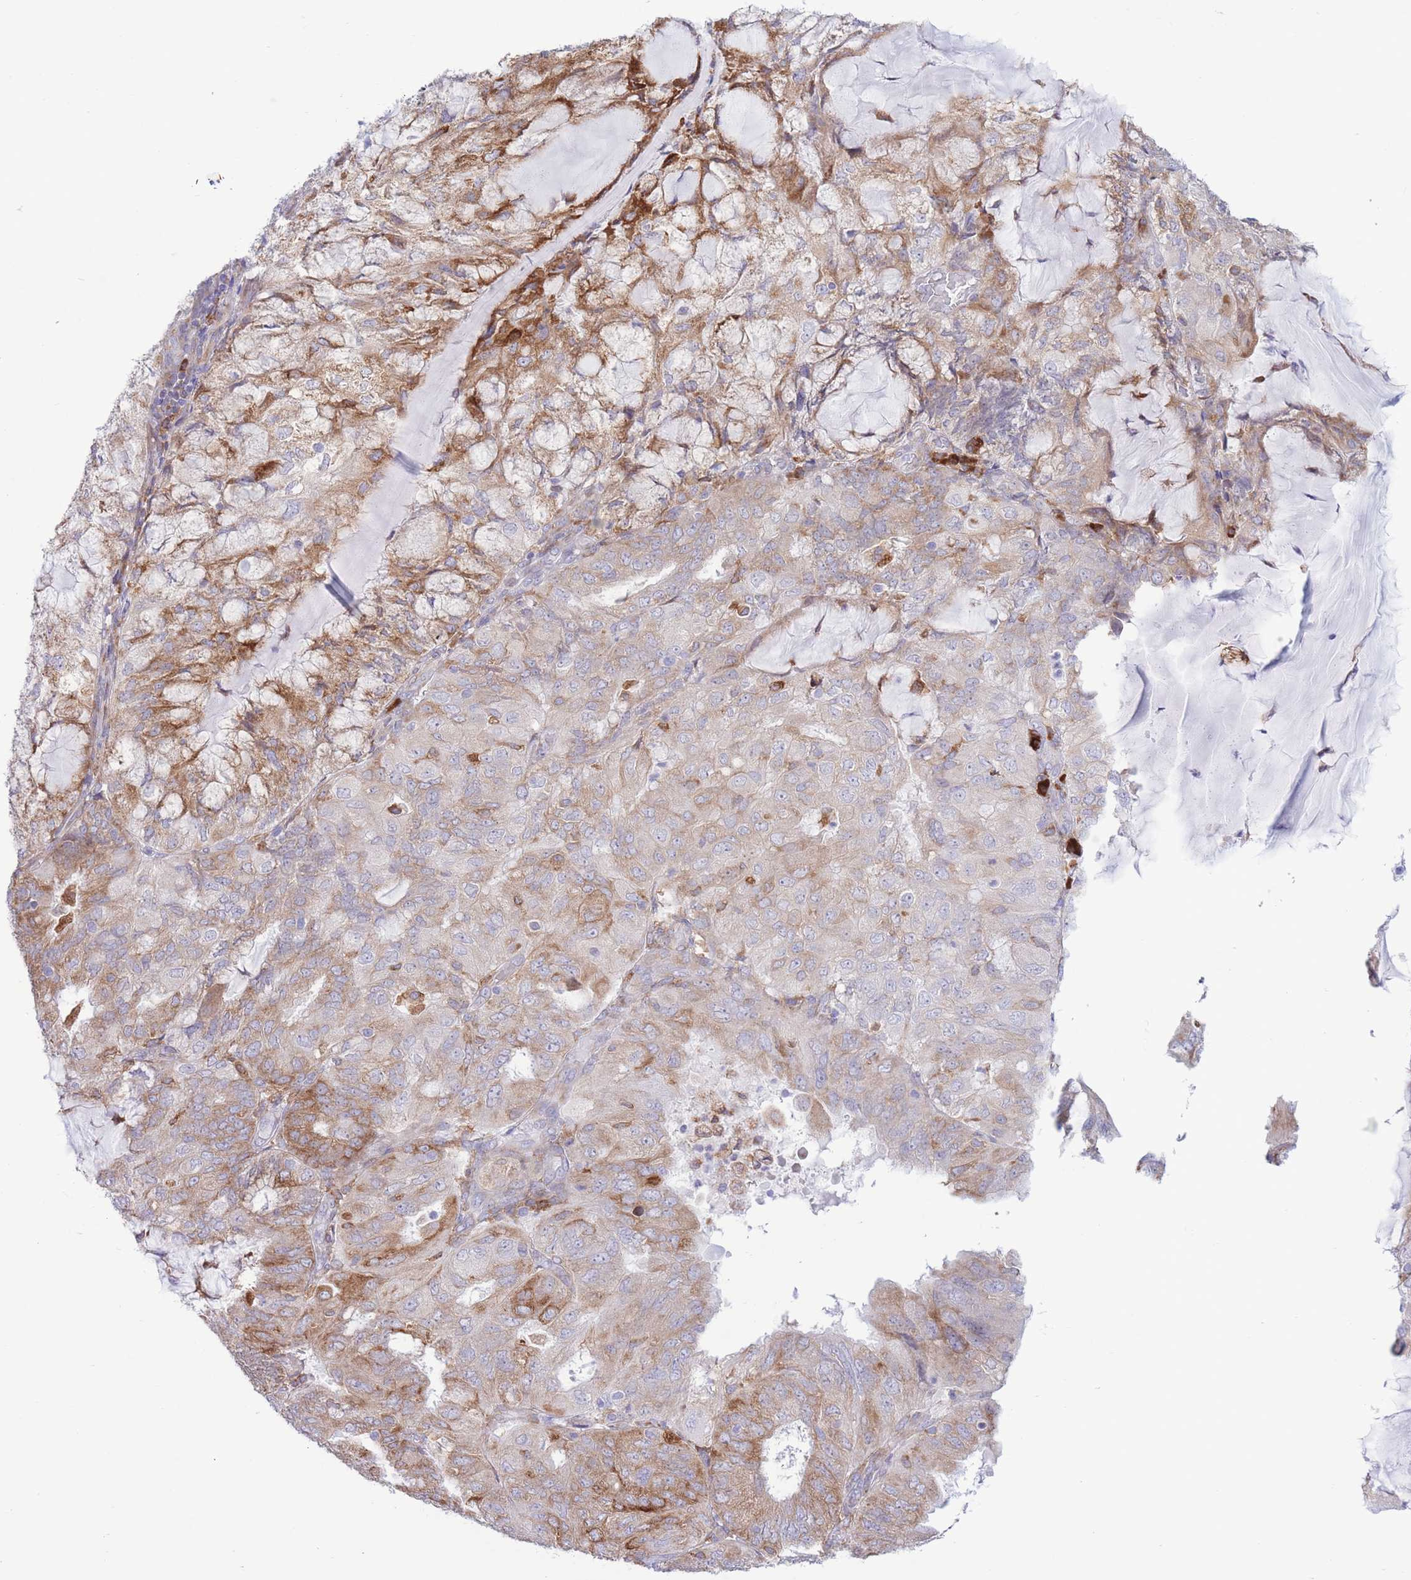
{"staining": {"intensity": "moderate", "quantity": ">75%", "location": "cytoplasmic/membranous"}, "tissue": "endometrial cancer", "cell_type": "Tumor cells", "image_type": "cancer", "snomed": [{"axis": "morphology", "description": "Adenocarcinoma, NOS"}, {"axis": "topography", "description": "Endometrium"}], "caption": "Immunohistochemistry (IHC) histopathology image of neoplastic tissue: human endometrial adenocarcinoma stained using IHC displays medium levels of moderate protein expression localized specifically in the cytoplasmic/membranous of tumor cells, appearing as a cytoplasmic/membranous brown color.", "gene": "MYDGF", "patient": {"sex": "female", "age": 81}}